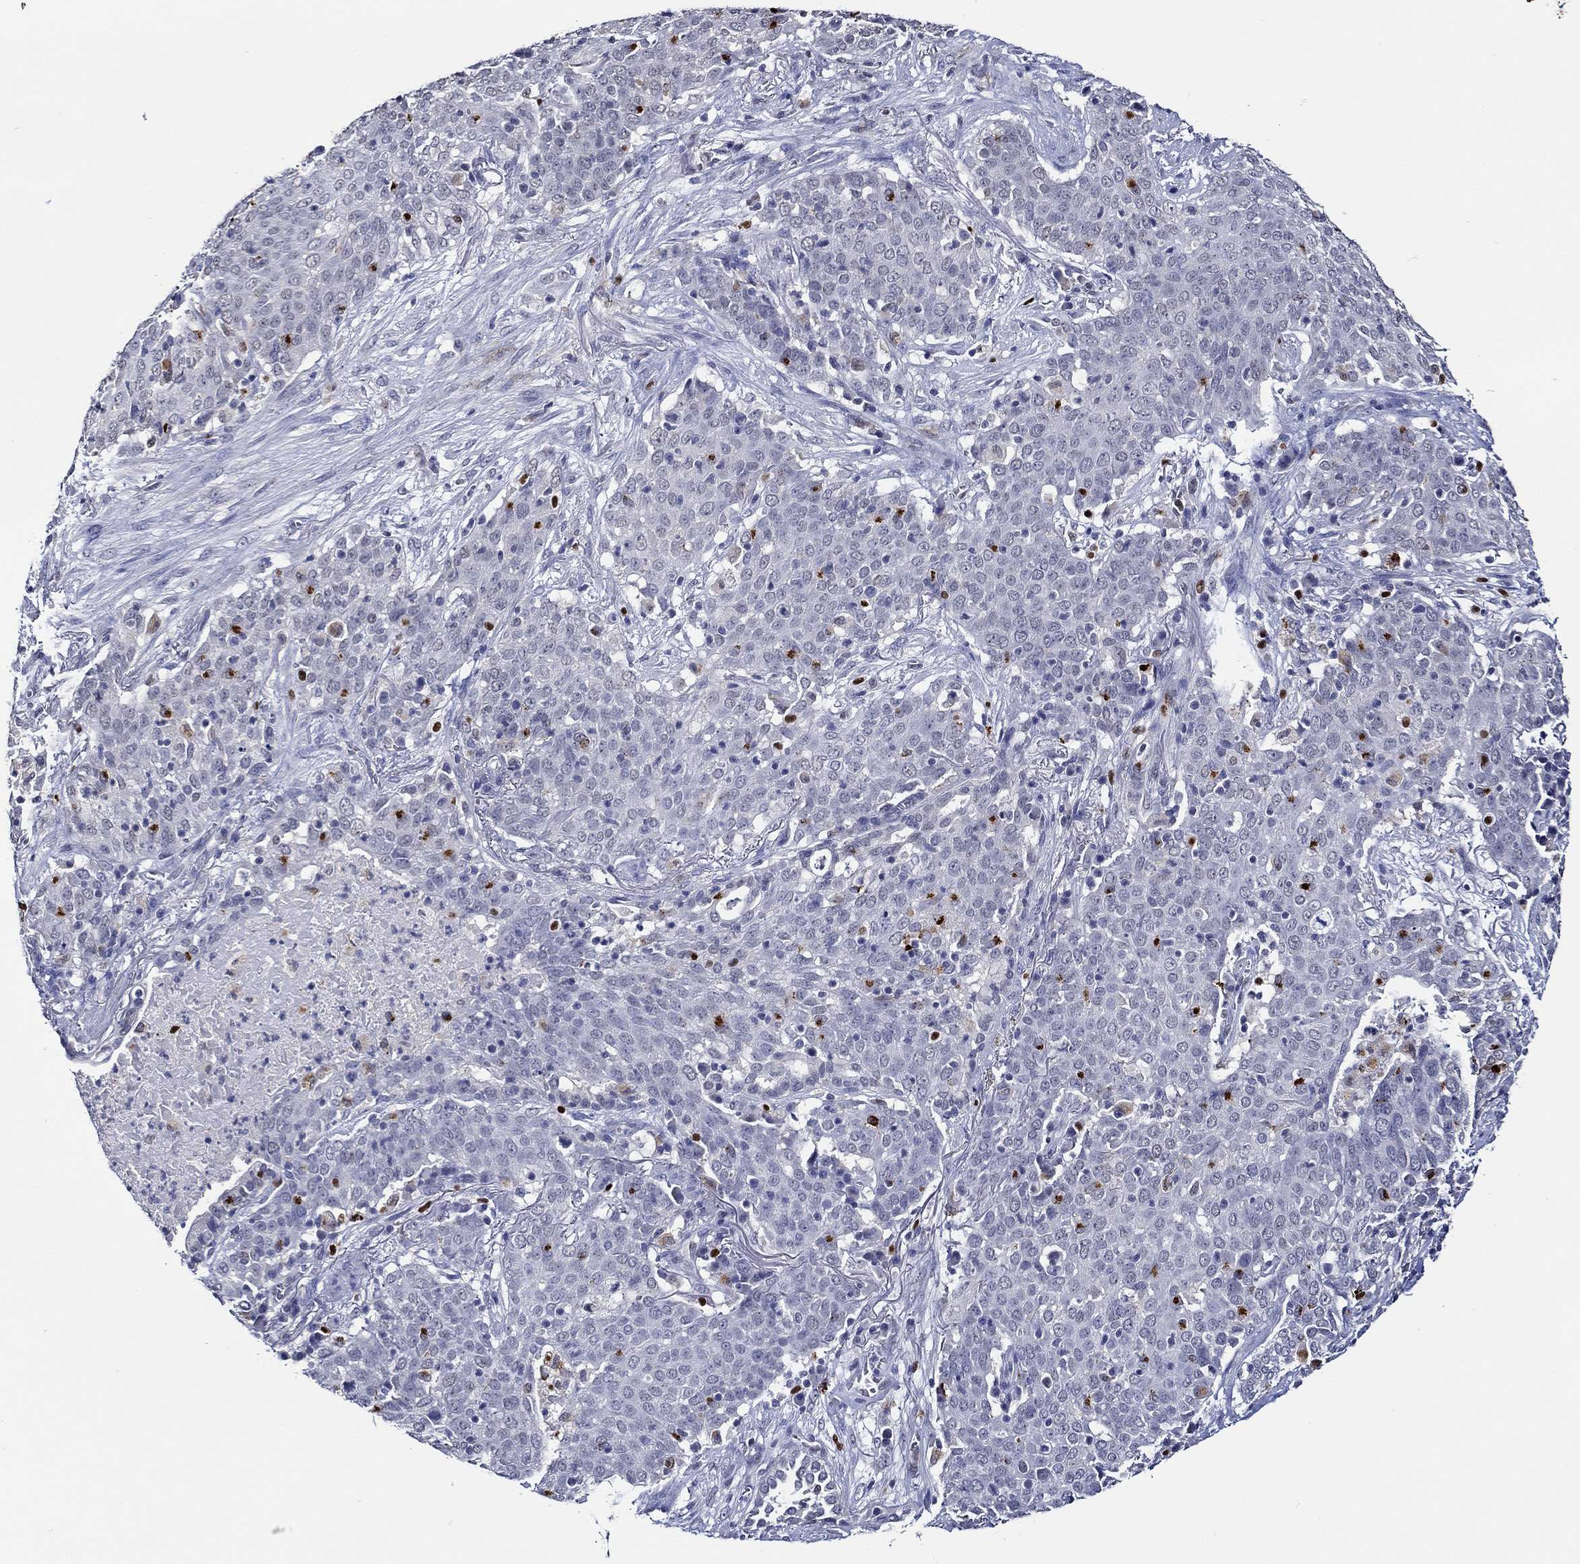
{"staining": {"intensity": "negative", "quantity": "none", "location": "none"}, "tissue": "lung cancer", "cell_type": "Tumor cells", "image_type": "cancer", "snomed": [{"axis": "morphology", "description": "Squamous cell carcinoma, NOS"}, {"axis": "topography", "description": "Lung"}], "caption": "Immunohistochemistry (IHC) micrograph of human lung cancer stained for a protein (brown), which displays no expression in tumor cells.", "gene": "GATA2", "patient": {"sex": "male", "age": 82}}